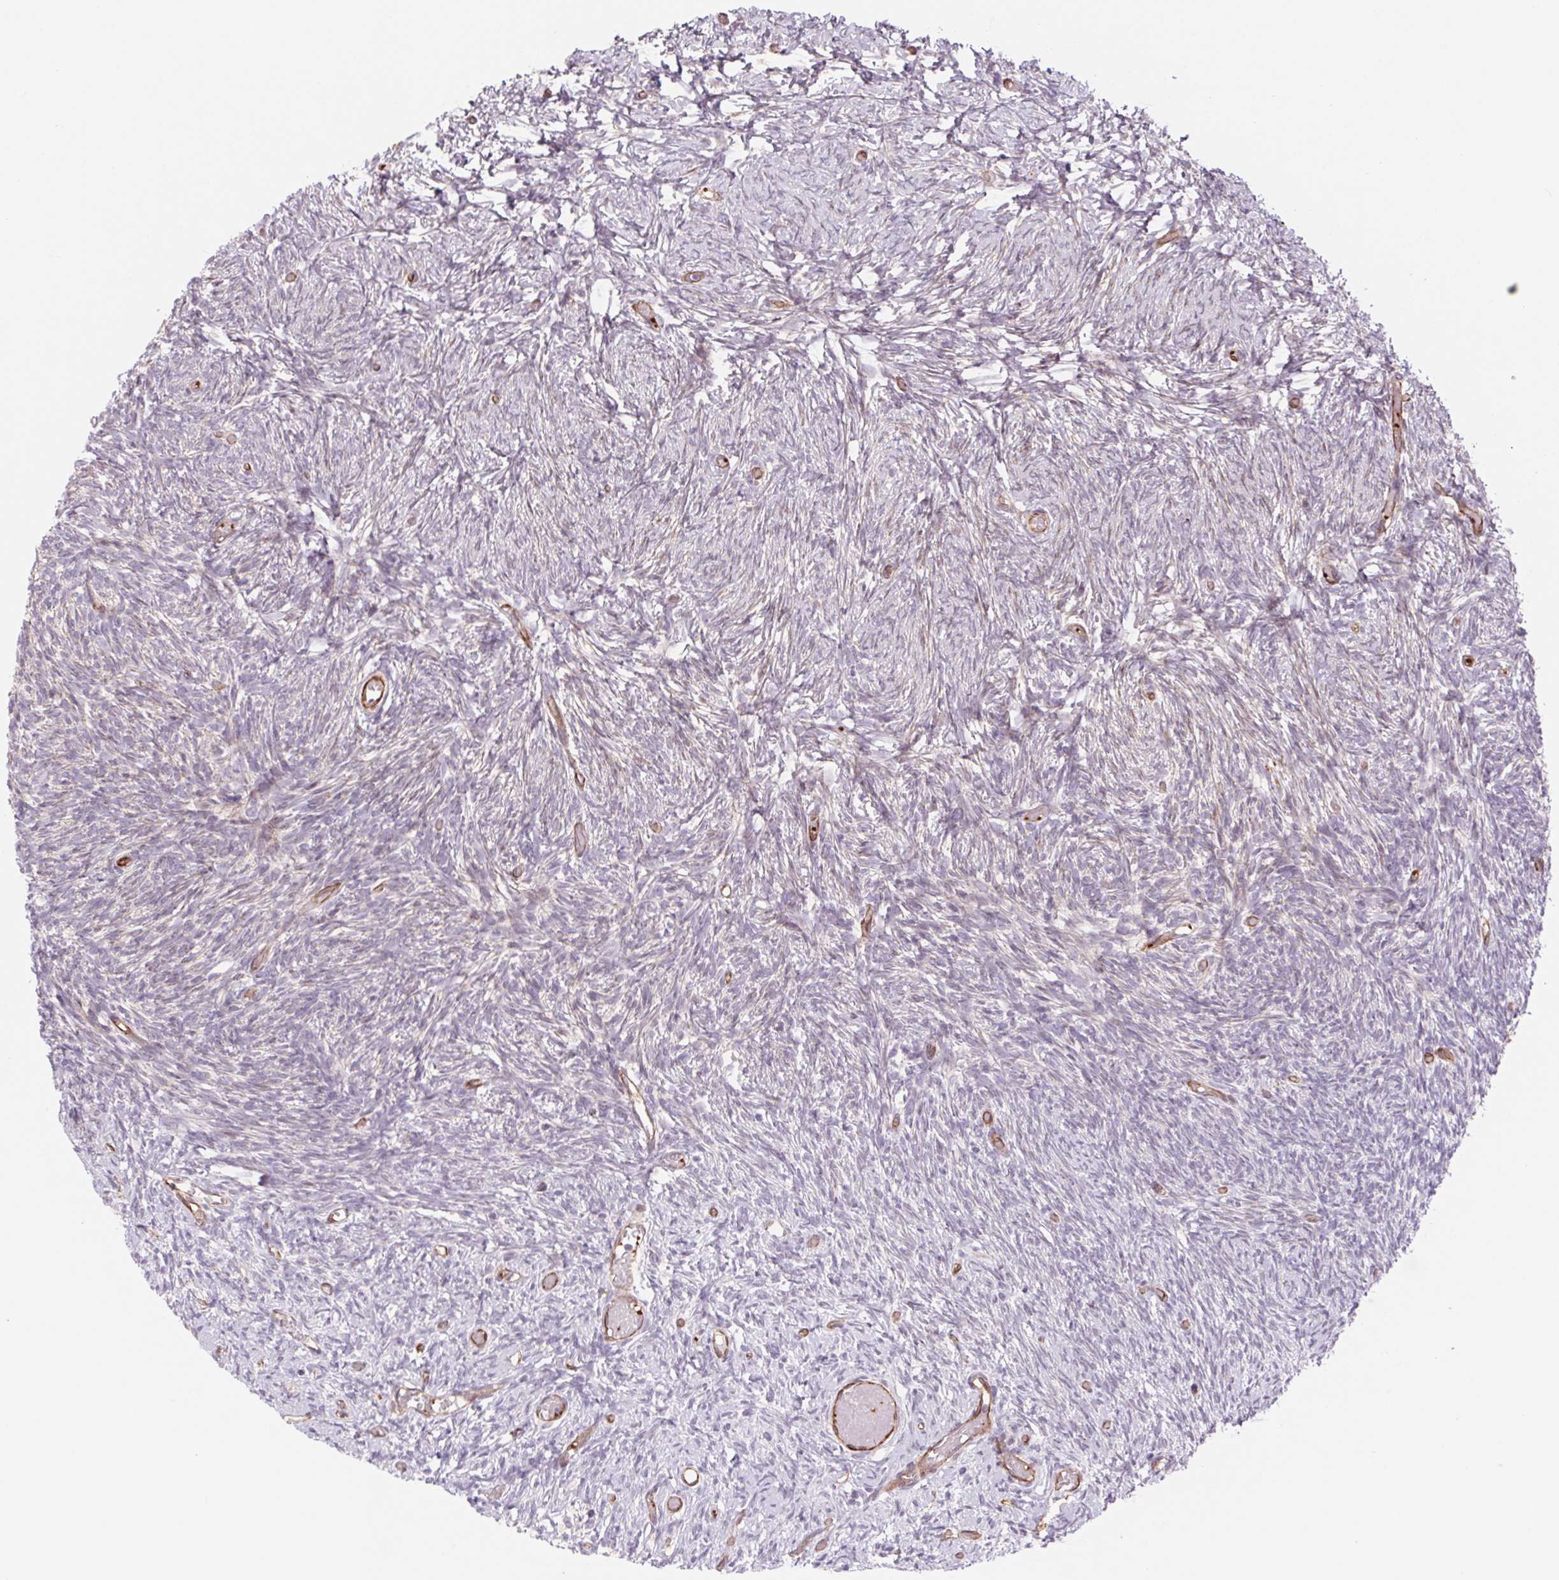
{"staining": {"intensity": "negative", "quantity": "none", "location": "none"}, "tissue": "ovary", "cell_type": "Follicle cells", "image_type": "normal", "snomed": [{"axis": "morphology", "description": "Normal tissue, NOS"}, {"axis": "topography", "description": "Ovary"}], "caption": "Immunohistochemistry (IHC) of normal human ovary demonstrates no expression in follicle cells. Brightfield microscopy of IHC stained with DAB (3,3'-diaminobenzidine) (brown) and hematoxylin (blue), captured at high magnification.", "gene": "MS4A13", "patient": {"sex": "female", "age": 39}}